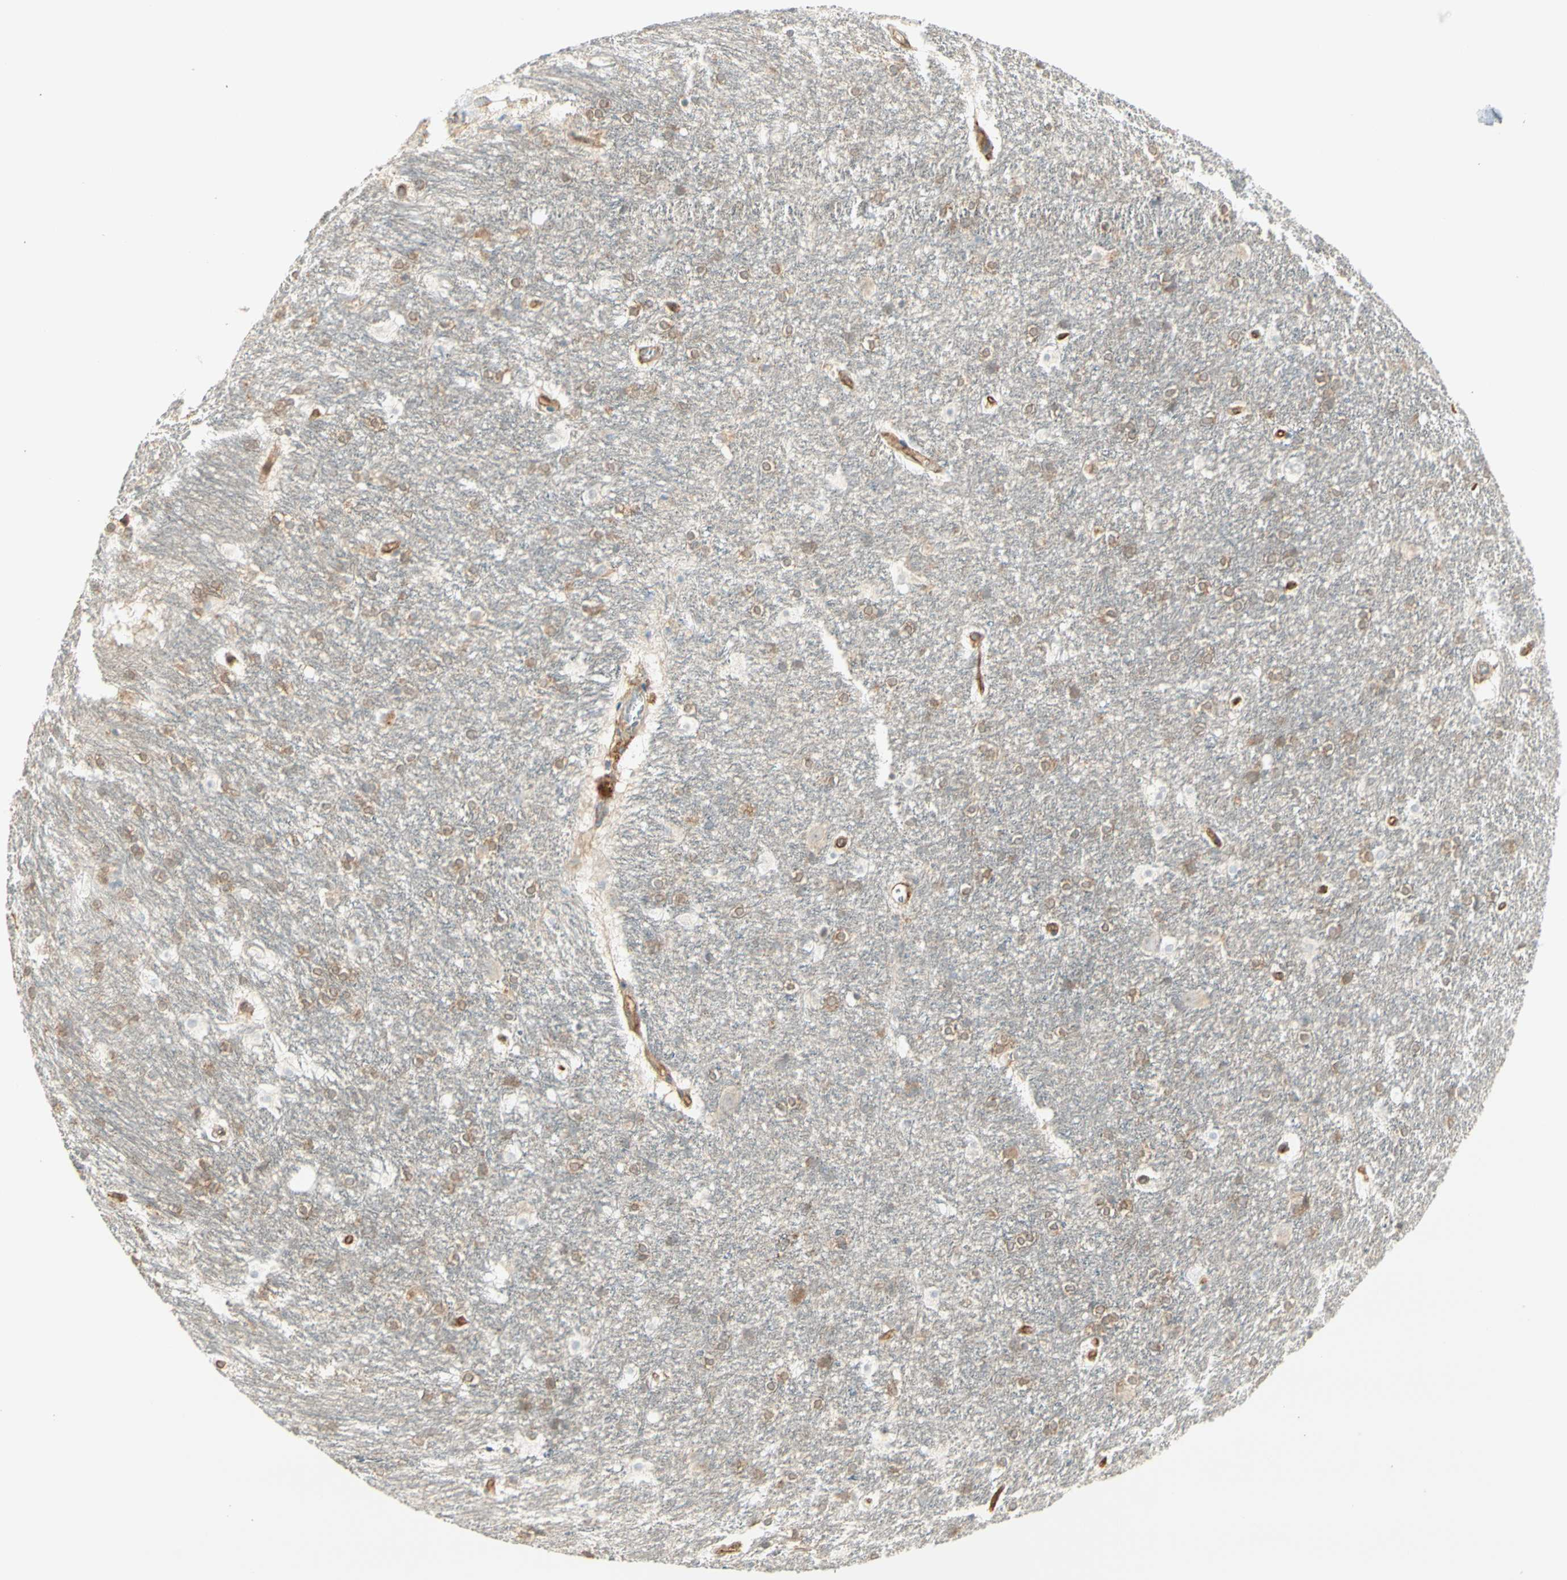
{"staining": {"intensity": "weak", "quantity": "25%-75%", "location": "cytoplasmic/membranous"}, "tissue": "hippocampus", "cell_type": "Glial cells", "image_type": "normal", "snomed": [{"axis": "morphology", "description": "Normal tissue, NOS"}, {"axis": "topography", "description": "Hippocampus"}], "caption": "Hippocampus stained with DAB immunohistochemistry exhibits low levels of weak cytoplasmic/membranous staining in about 25%-75% of glial cells.", "gene": "AGFG1", "patient": {"sex": "female", "age": 19}}